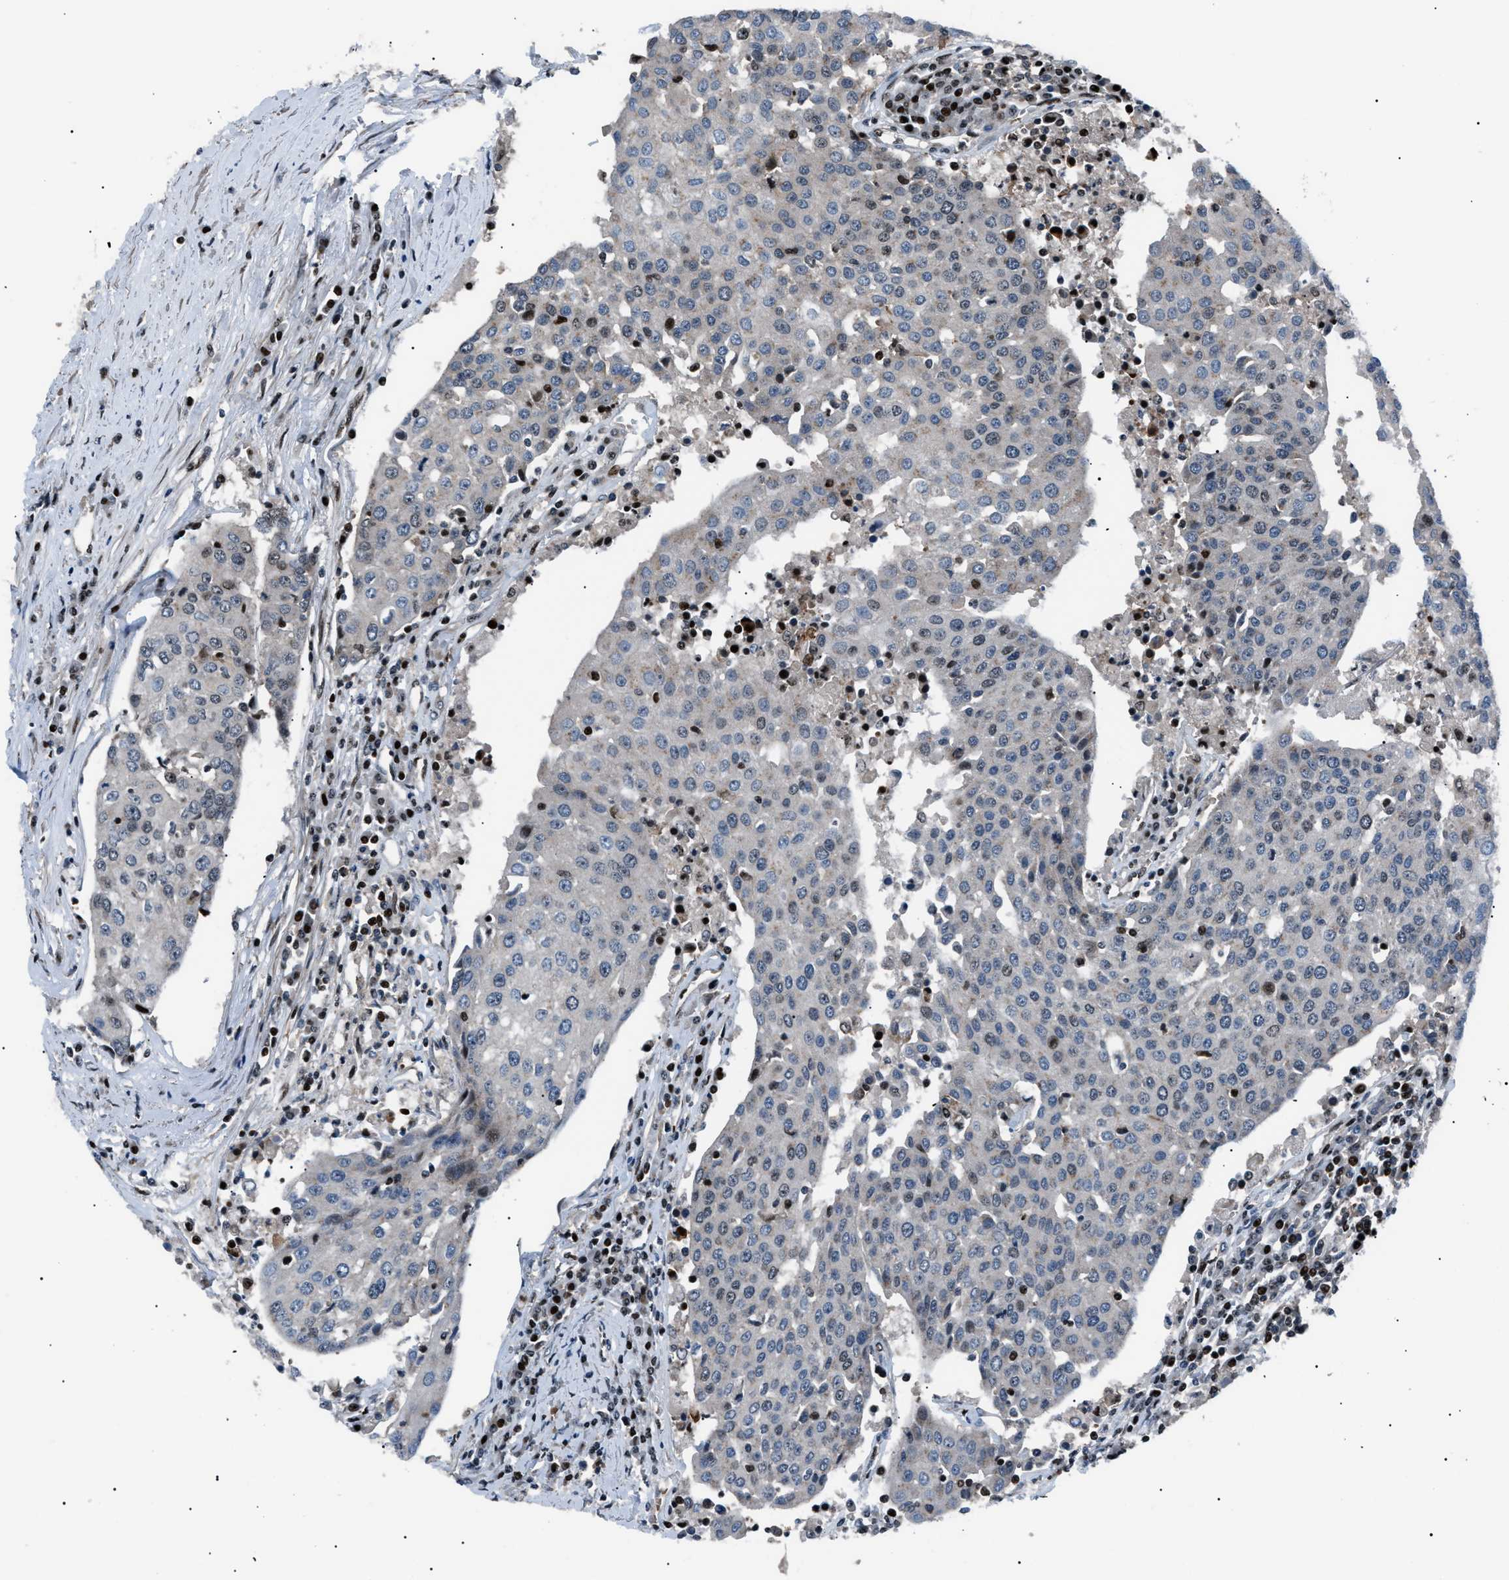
{"staining": {"intensity": "moderate", "quantity": "25%-75%", "location": "nuclear"}, "tissue": "urothelial cancer", "cell_type": "Tumor cells", "image_type": "cancer", "snomed": [{"axis": "morphology", "description": "Urothelial carcinoma, High grade"}, {"axis": "topography", "description": "Urinary bladder"}], "caption": "Urothelial carcinoma (high-grade) stained with DAB (3,3'-diaminobenzidine) immunohistochemistry shows medium levels of moderate nuclear staining in approximately 25%-75% of tumor cells.", "gene": "PRKX", "patient": {"sex": "female", "age": 85}}